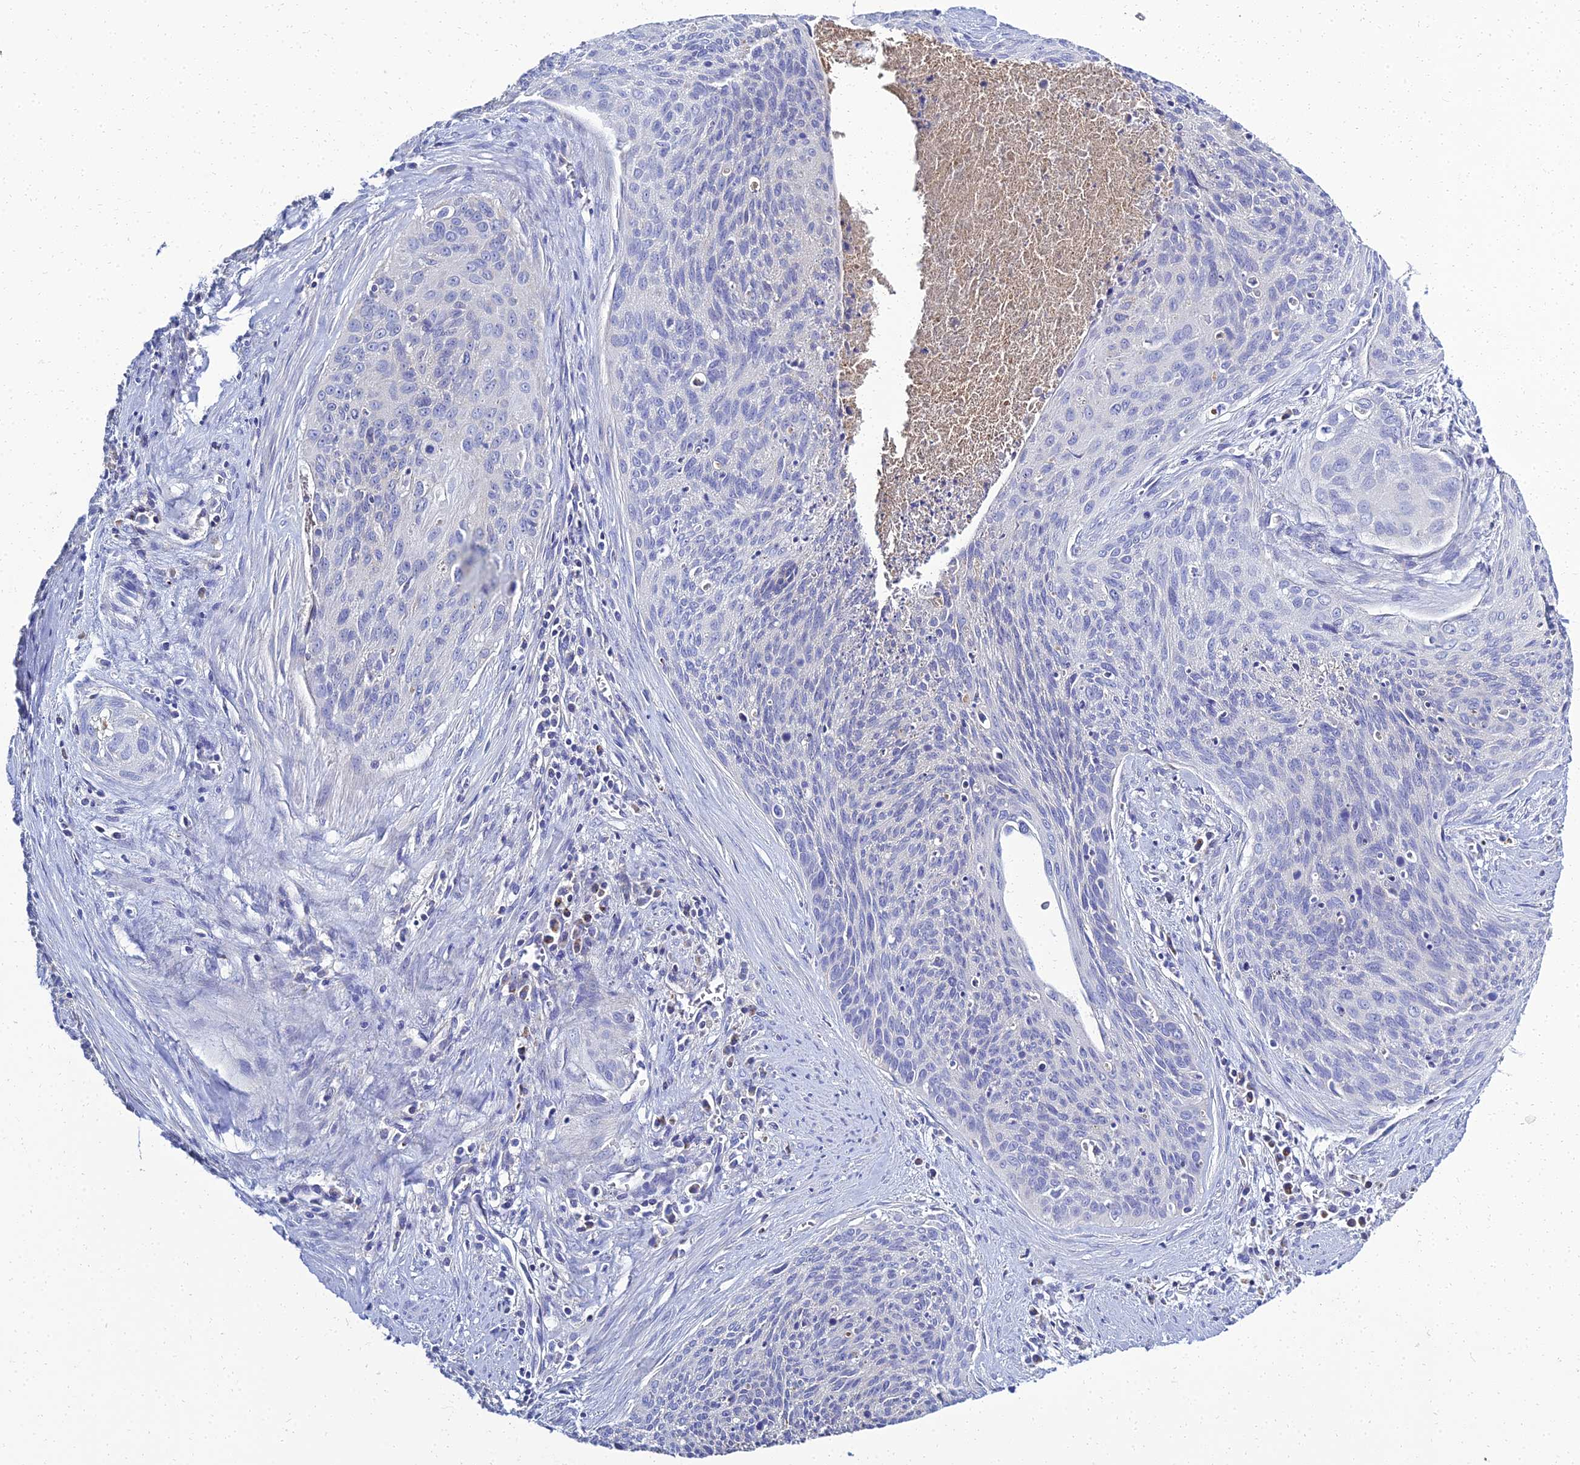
{"staining": {"intensity": "negative", "quantity": "none", "location": "none"}, "tissue": "cervical cancer", "cell_type": "Tumor cells", "image_type": "cancer", "snomed": [{"axis": "morphology", "description": "Squamous cell carcinoma, NOS"}, {"axis": "topography", "description": "Cervix"}], "caption": "Immunohistochemistry image of human cervical cancer (squamous cell carcinoma) stained for a protein (brown), which displays no expression in tumor cells.", "gene": "NPY", "patient": {"sex": "female", "age": 55}}